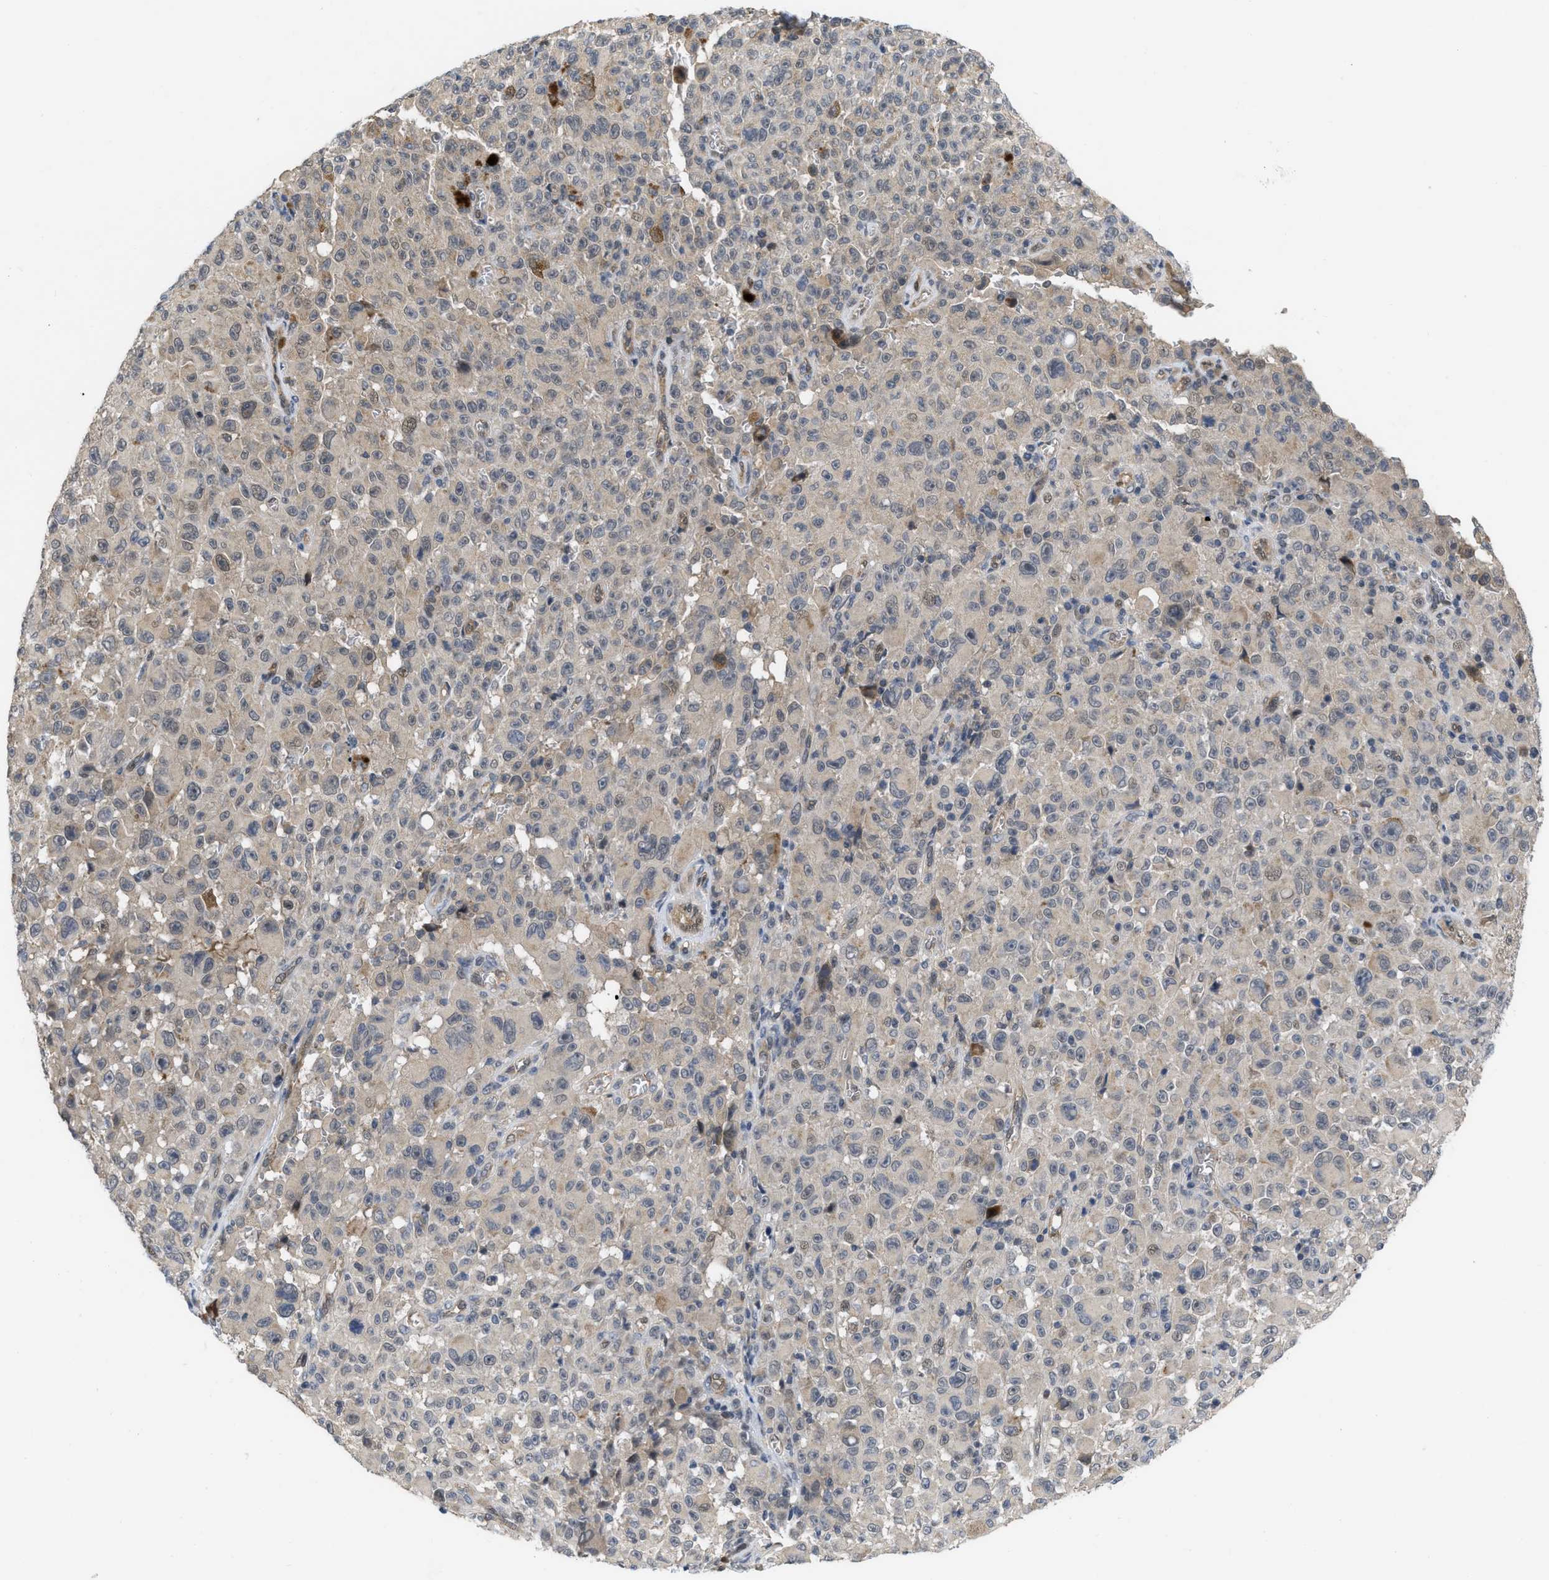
{"staining": {"intensity": "negative", "quantity": "none", "location": "none"}, "tissue": "melanoma", "cell_type": "Tumor cells", "image_type": "cancer", "snomed": [{"axis": "morphology", "description": "Malignant melanoma, NOS"}, {"axis": "topography", "description": "Skin"}], "caption": "There is no significant staining in tumor cells of malignant melanoma. (DAB (3,3'-diaminobenzidine) immunohistochemistry with hematoxylin counter stain).", "gene": "LDAF1", "patient": {"sex": "female", "age": 82}}